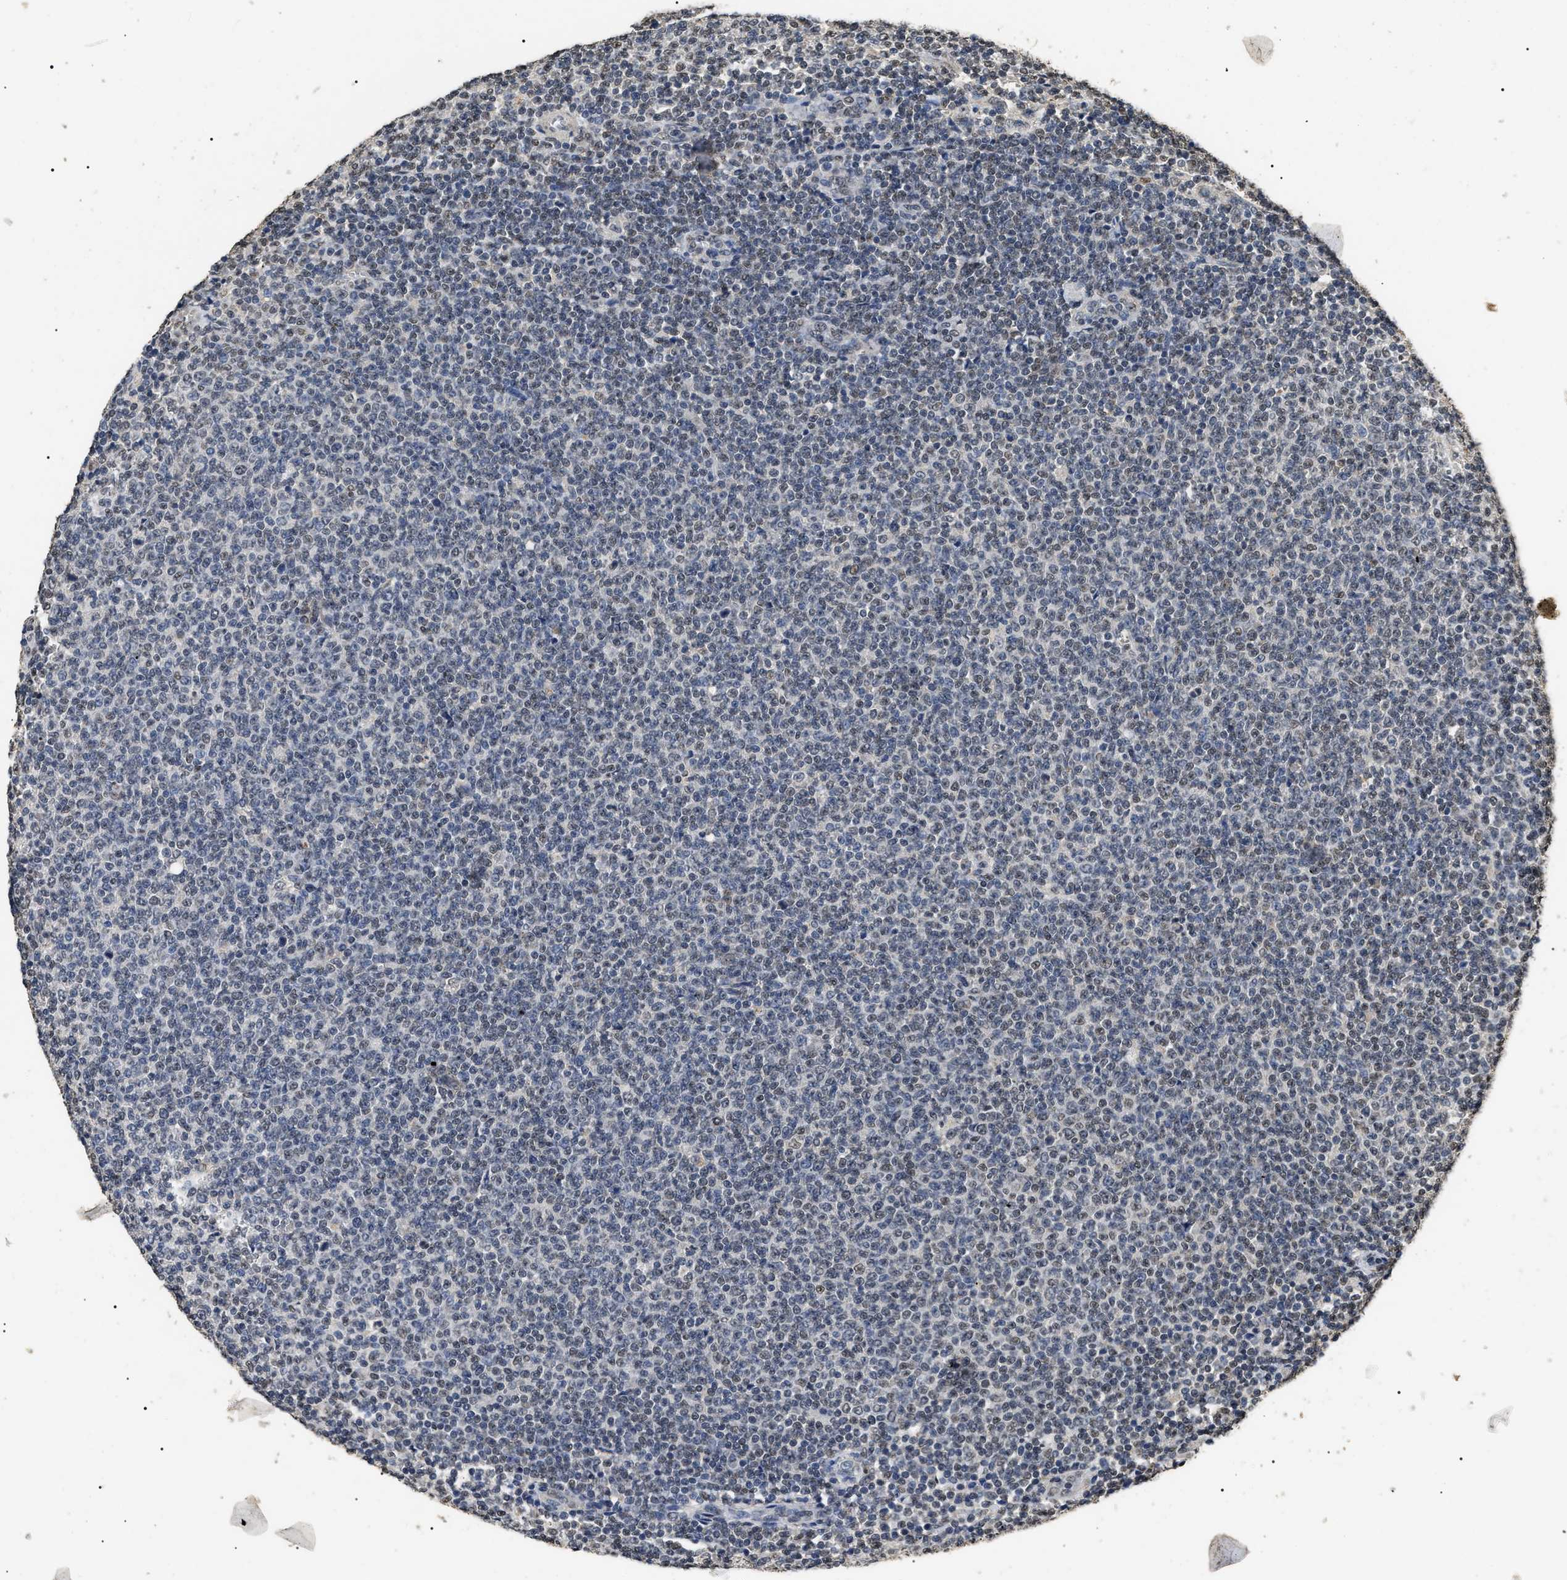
{"staining": {"intensity": "weak", "quantity": "25%-75%", "location": "nuclear"}, "tissue": "lymphoma", "cell_type": "Tumor cells", "image_type": "cancer", "snomed": [{"axis": "morphology", "description": "Malignant lymphoma, non-Hodgkin's type, Low grade"}, {"axis": "topography", "description": "Lymph node"}], "caption": "Malignant lymphoma, non-Hodgkin's type (low-grade) stained with DAB (3,3'-diaminobenzidine) immunohistochemistry (IHC) demonstrates low levels of weak nuclear expression in about 25%-75% of tumor cells.", "gene": "ANP32E", "patient": {"sex": "male", "age": 66}}